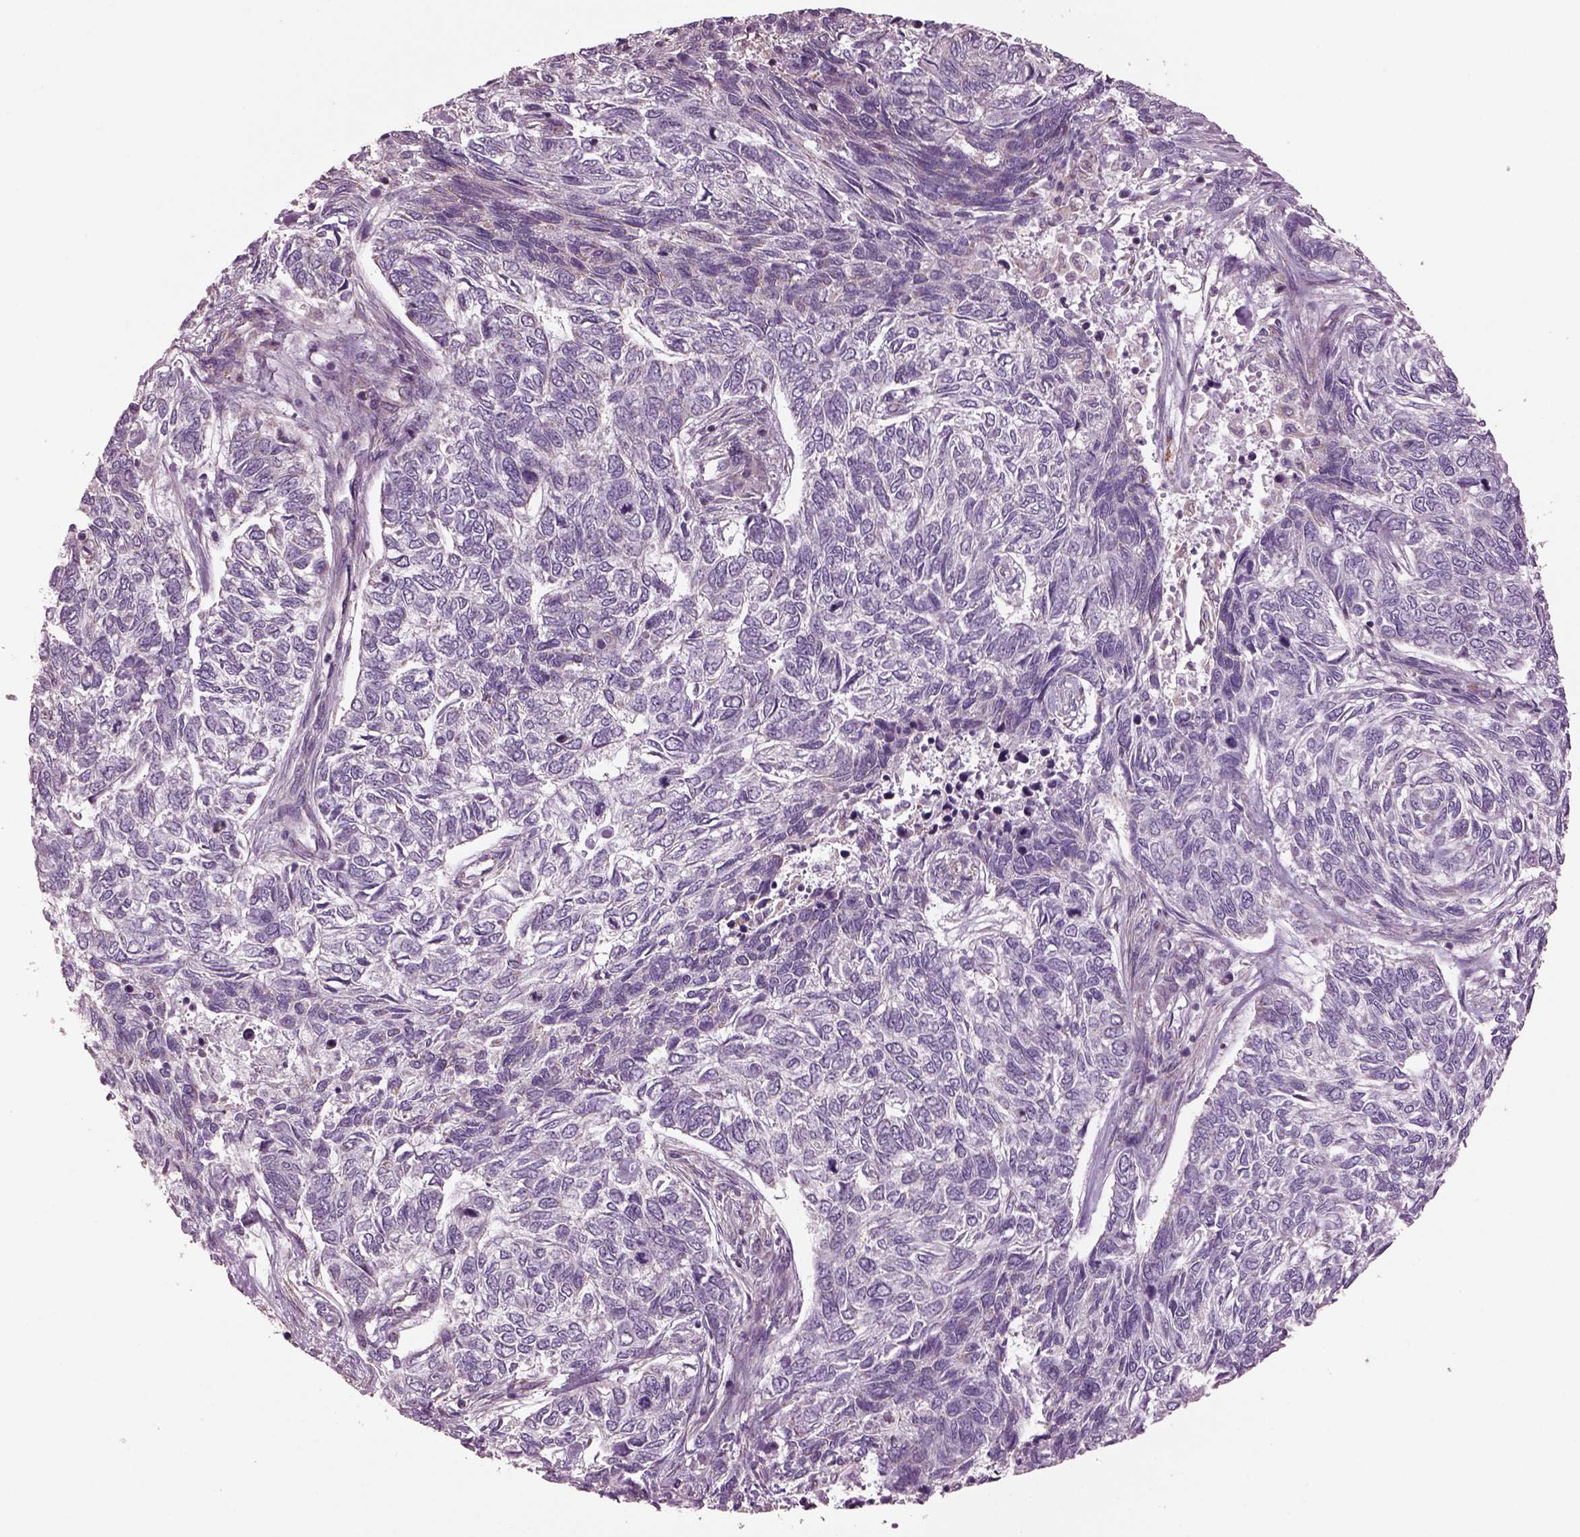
{"staining": {"intensity": "negative", "quantity": "none", "location": "none"}, "tissue": "skin cancer", "cell_type": "Tumor cells", "image_type": "cancer", "snomed": [{"axis": "morphology", "description": "Basal cell carcinoma"}, {"axis": "topography", "description": "Skin"}], "caption": "Immunohistochemical staining of basal cell carcinoma (skin) demonstrates no significant staining in tumor cells. Brightfield microscopy of immunohistochemistry stained with DAB (brown) and hematoxylin (blue), captured at high magnification.", "gene": "SPATA7", "patient": {"sex": "female", "age": 65}}